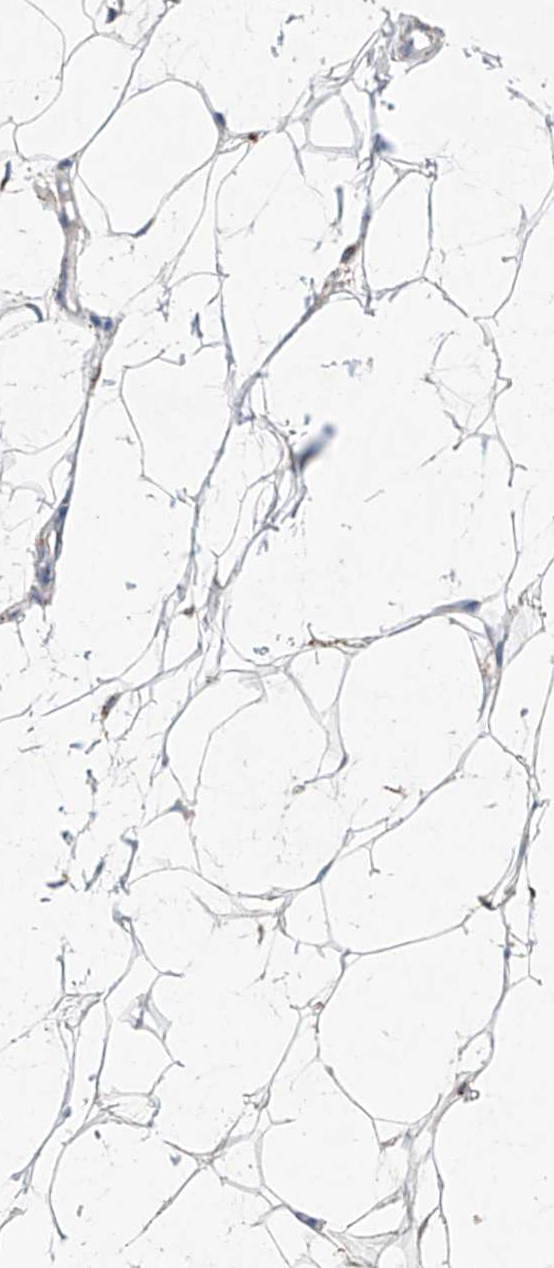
{"staining": {"intensity": "negative", "quantity": "none", "location": "none"}, "tissue": "adipose tissue", "cell_type": "Adipocytes", "image_type": "normal", "snomed": [{"axis": "morphology", "description": "Normal tissue, NOS"}, {"axis": "topography", "description": "Breast"}], "caption": "Immunohistochemistry image of normal adipose tissue stained for a protein (brown), which displays no expression in adipocytes. The staining was performed using DAB (3,3'-diaminobenzidine) to visualize the protein expression in brown, while the nuclei were stained in blue with hematoxylin (Magnification: 20x).", "gene": "NRROS", "patient": {"sex": "female", "age": 23}}